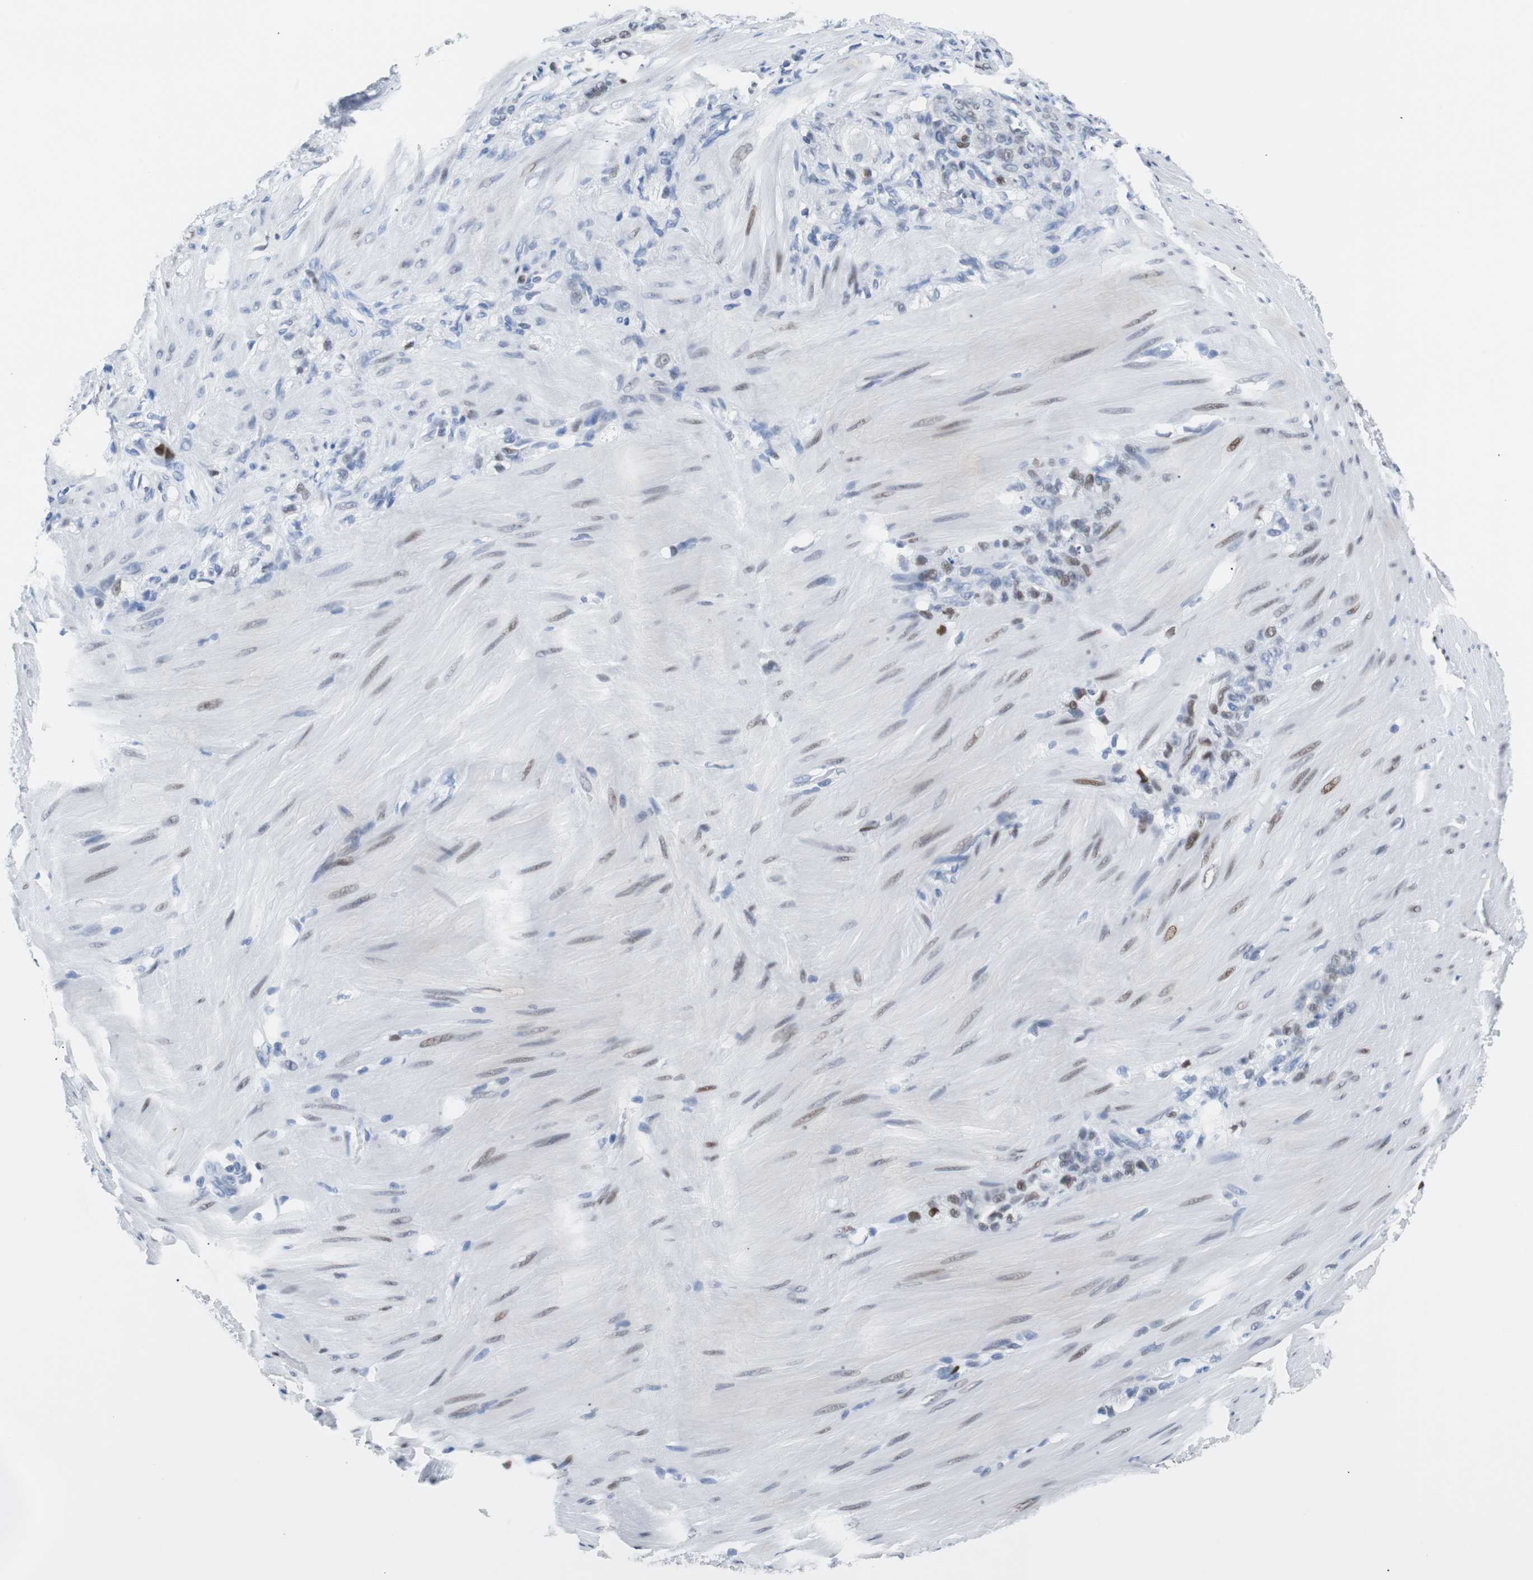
{"staining": {"intensity": "weak", "quantity": "<25%", "location": "nuclear"}, "tissue": "stomach cancer", "cell_type": "Tumor cells", "image_type": "cancer", "snomed": [{"axis": "morphology", "description": "Adenocarcinoma, NOS"}, {"axis": "topography", "description": "Stomach"}], "caption": "This is a histopathology image of immunohistochemistry (IHC) staining of adenocarcinoma (stomach), which shows no expression in tumor cells.", "gene": "JUN", "patient": {"sex": "male", "age": 82}}